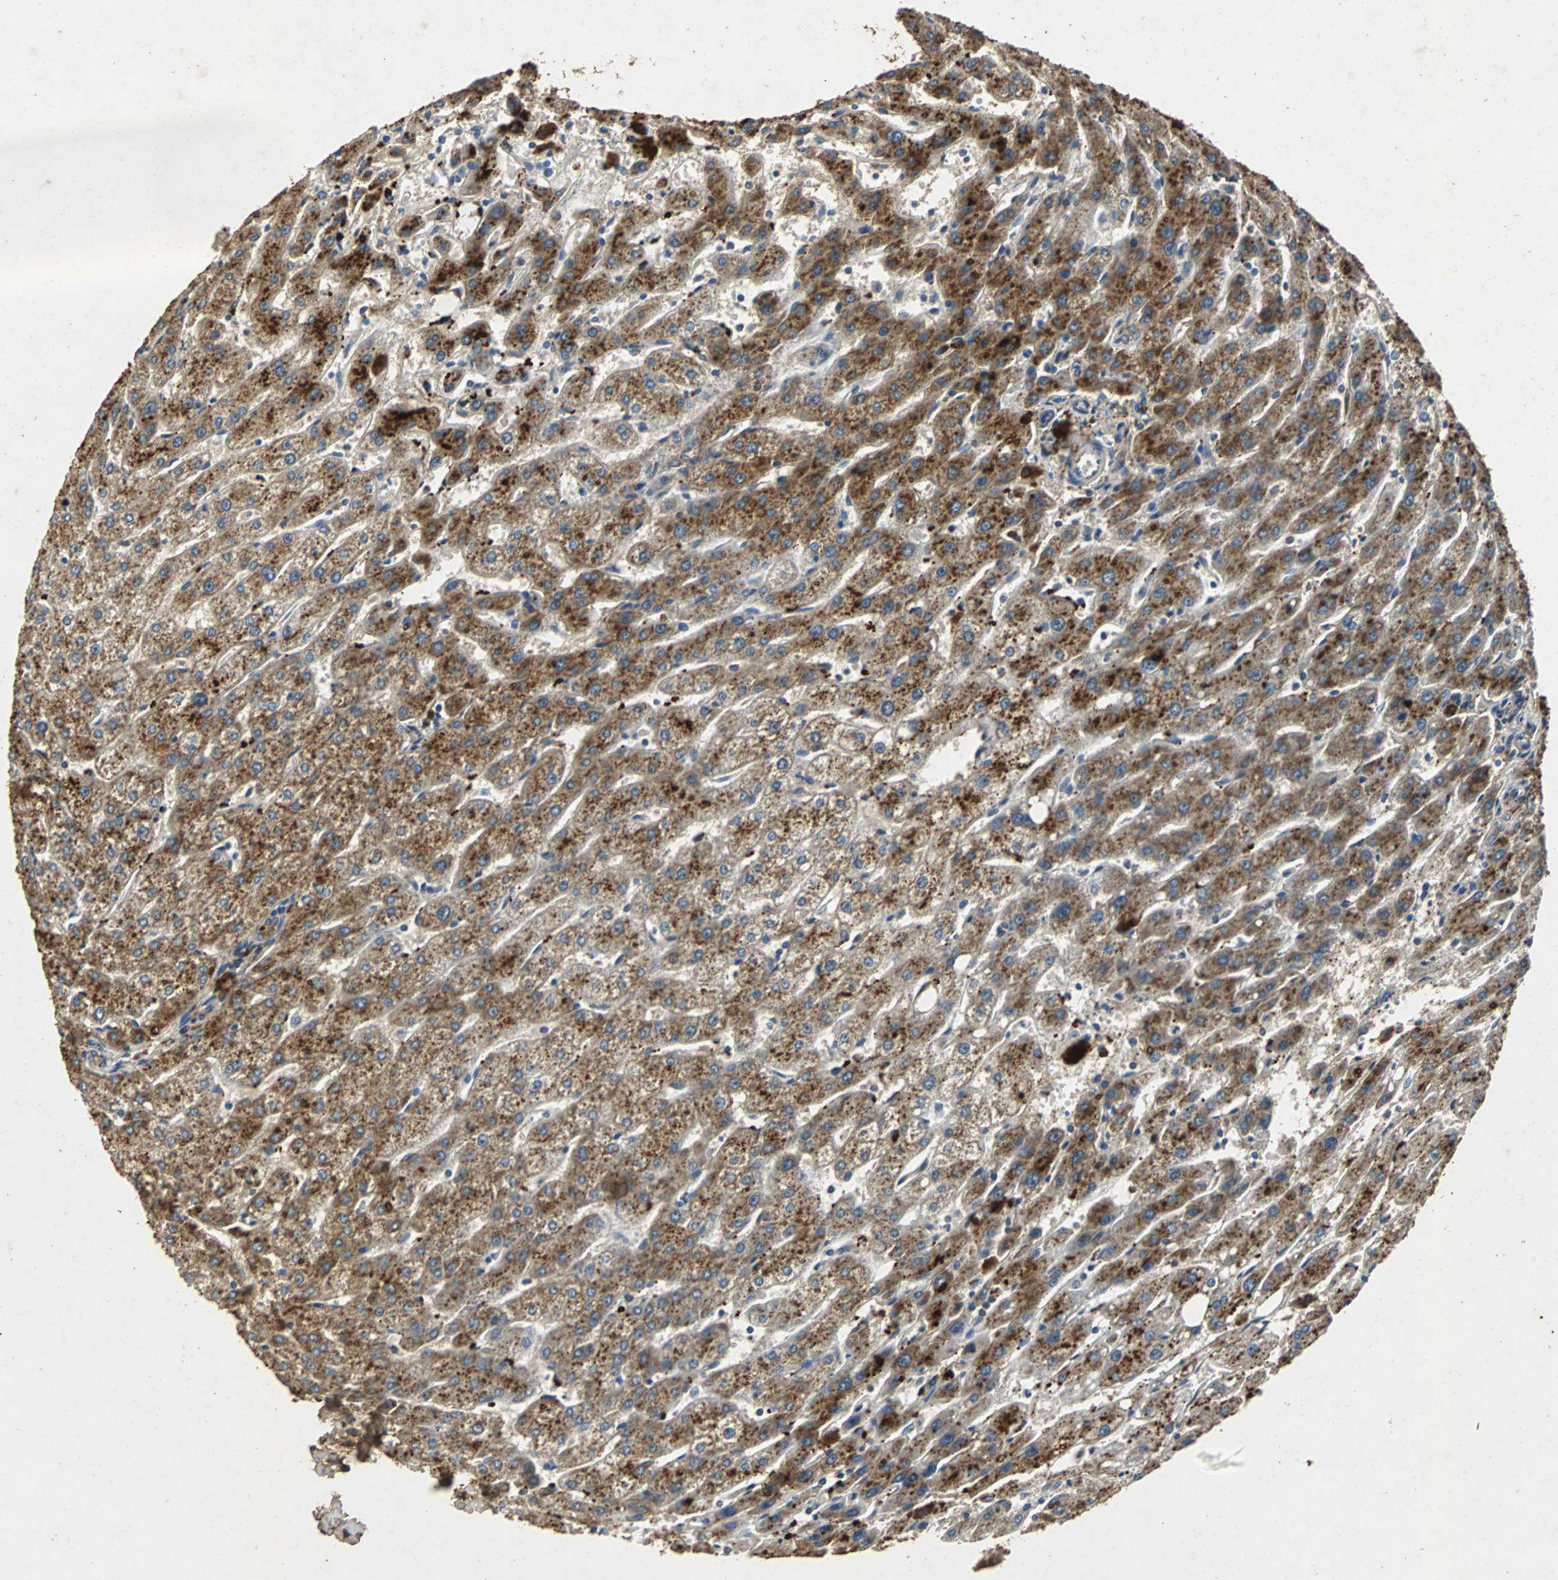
{"staining": {"intensity": "weak", "quantity": ">75%", "location": "cytoplasmic/membranous"}, "tissue": "liver", "cell_type": "Cholangiocytes", "image_type": "normal", "snomed": [{"axis": "morphology", "description": "Normal tissue, NOS"}, {"axis": "topography", "description": "Liver"}], "caption": "Liver stained with DAB immunohistochemistry (IHC) displays low levels of weak cytoplasmic/membranous staining in approximately >75% of cholangiocytes.", "gene": "NAA10", "patient": {"sex": "male", "age": 67}}